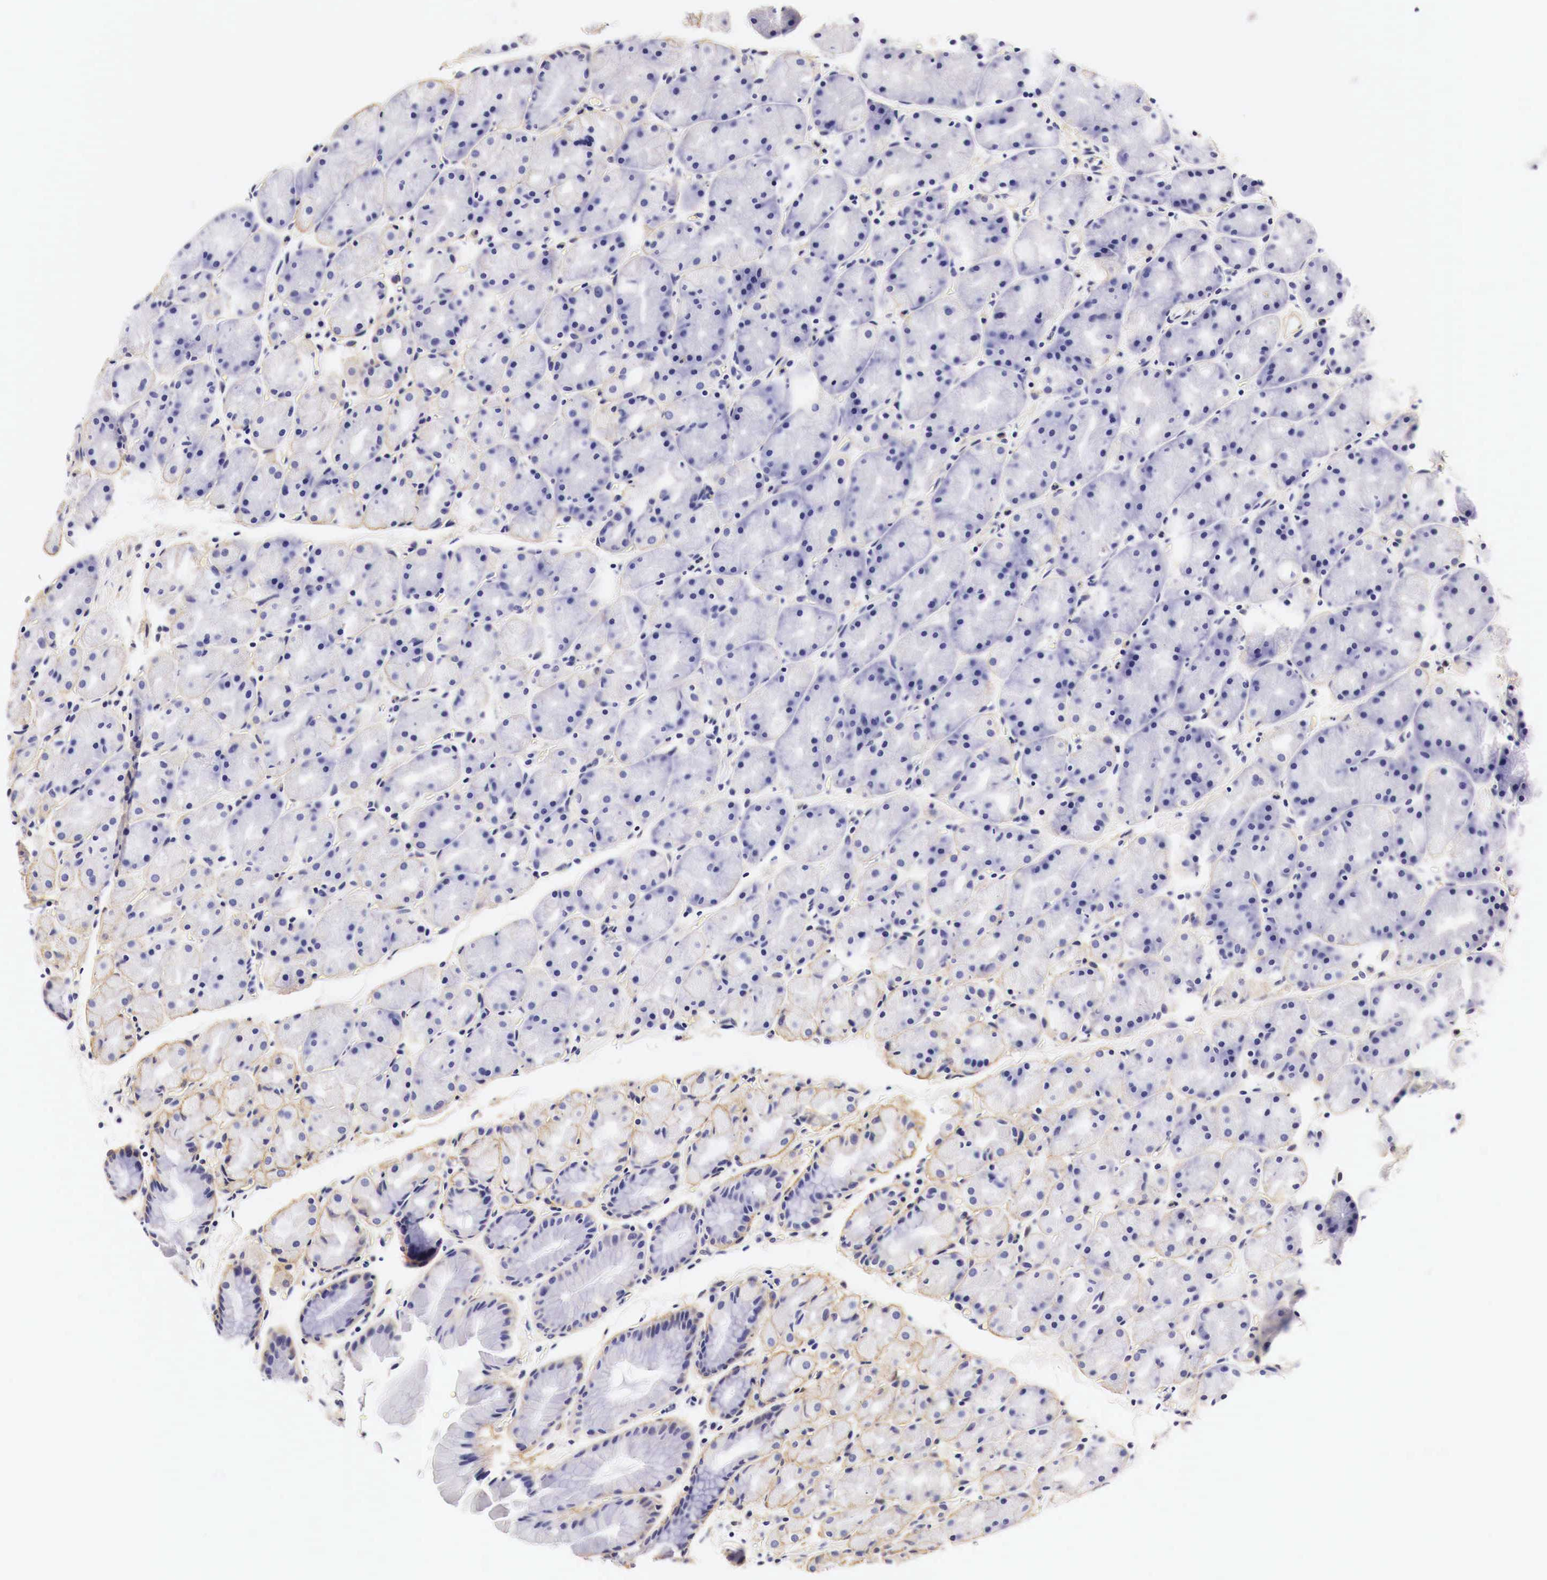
{"staining": {"intensity": "weak", "quantity": "25%-75%", "location": "cytoplasmic/membranous"}, "tissue": "stomach", "cell_type": "Glandular cells", "image_type": "normal", "snomed": [{"axis": "morphology", "description": "Adenocarcinoma, NOS"}, {"axis": "topography", "description": "Stomach, upper"}], "caption": "This micrograph shows benign stomach stained with immunohistochemistry to label a protein in brown. The cytoplasmic/membranous of glandular cells show weak positivity for the protein. Nuclei are counter-stained blue.", "gene": "EGFR", "patient": {"sex": "male", "age": 47}}